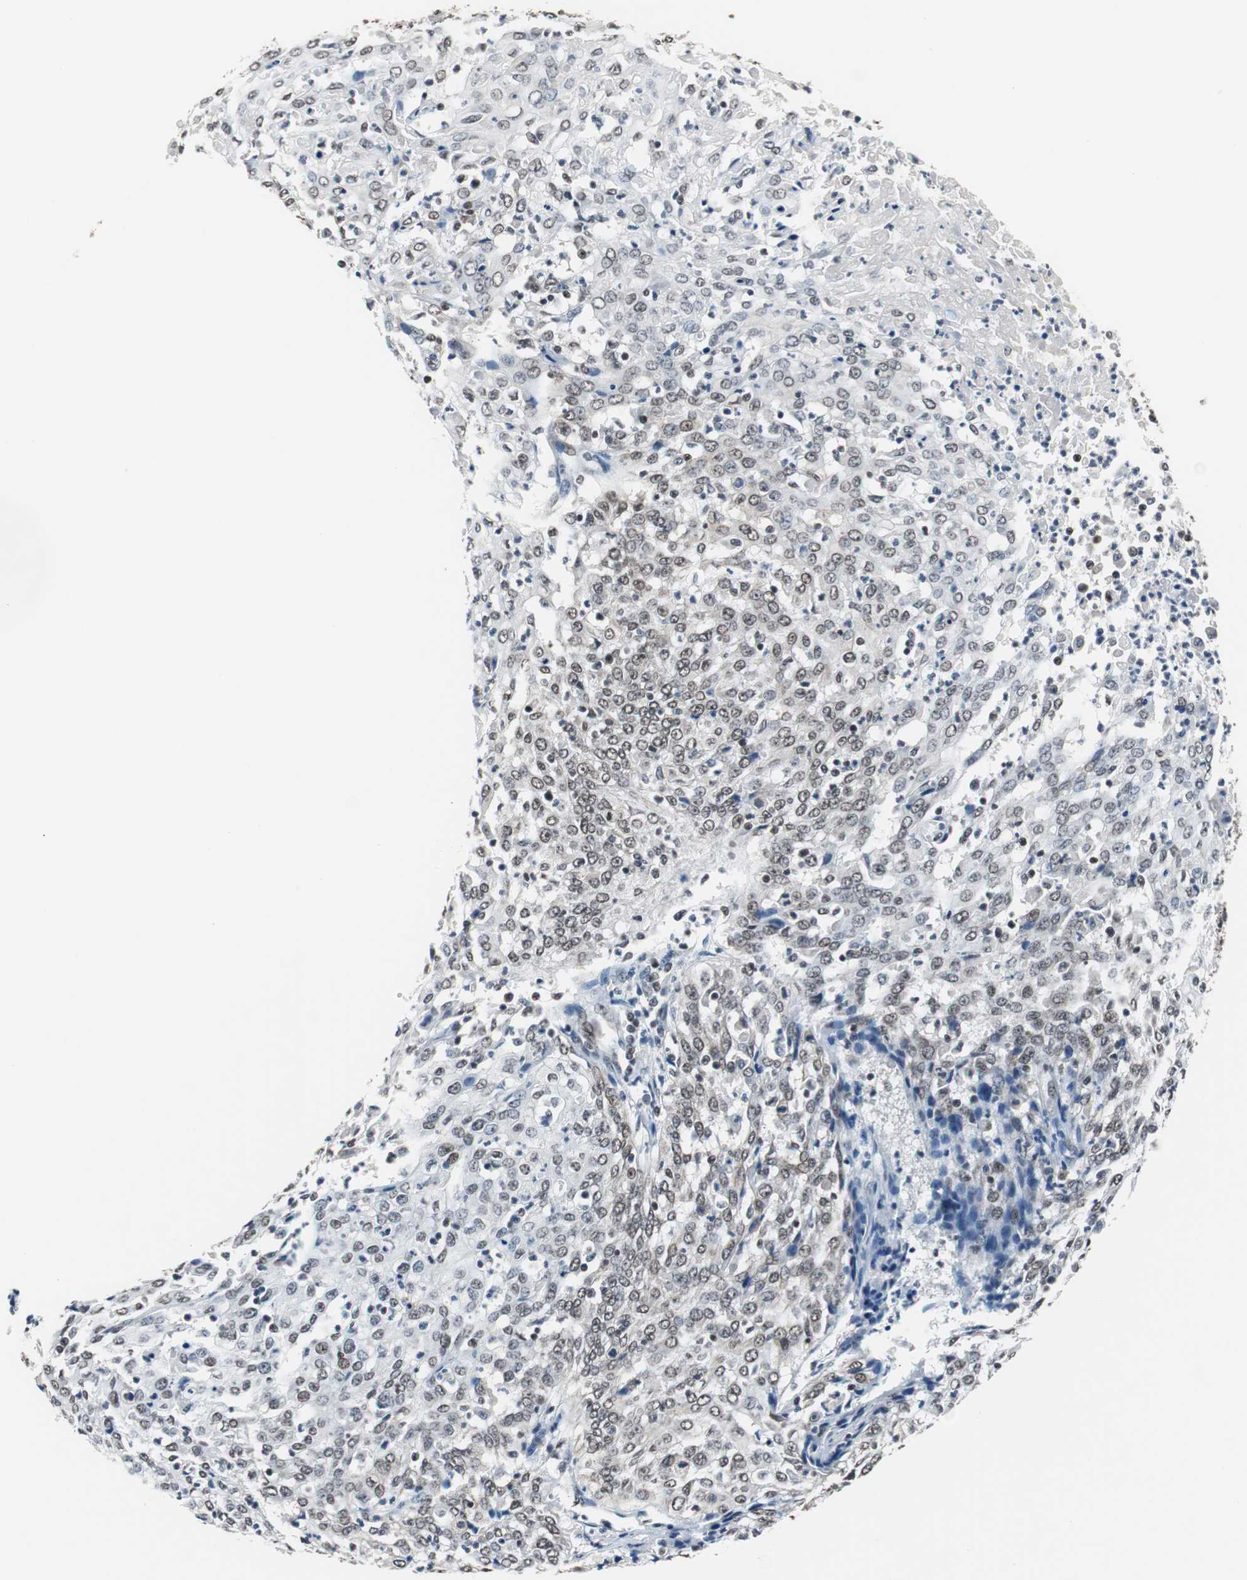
{"staining": {"intensity": "moderate", "quantity": "25%-75%", "location": "nuclear"}, "tissue": "cervical cancer", "cell_type": "Tumor cells", "image_type": "cancer", "snomed": [{"axis": "morphology", "description": "Squamous cell carcinoma, NOS"}, {"axis": "topography", "description": "Cervix"}], "caption": "Brown immunohistochemical staining in human squamous cell carcinoma (cervical) reveals moderate nuclear expression in approximately 25%-75% of tumor cells. (Brightfield microscopy of DAB IHC at high magnification).", "gene": "TAF7", "patient": {"sex": "female", "age": 39}}